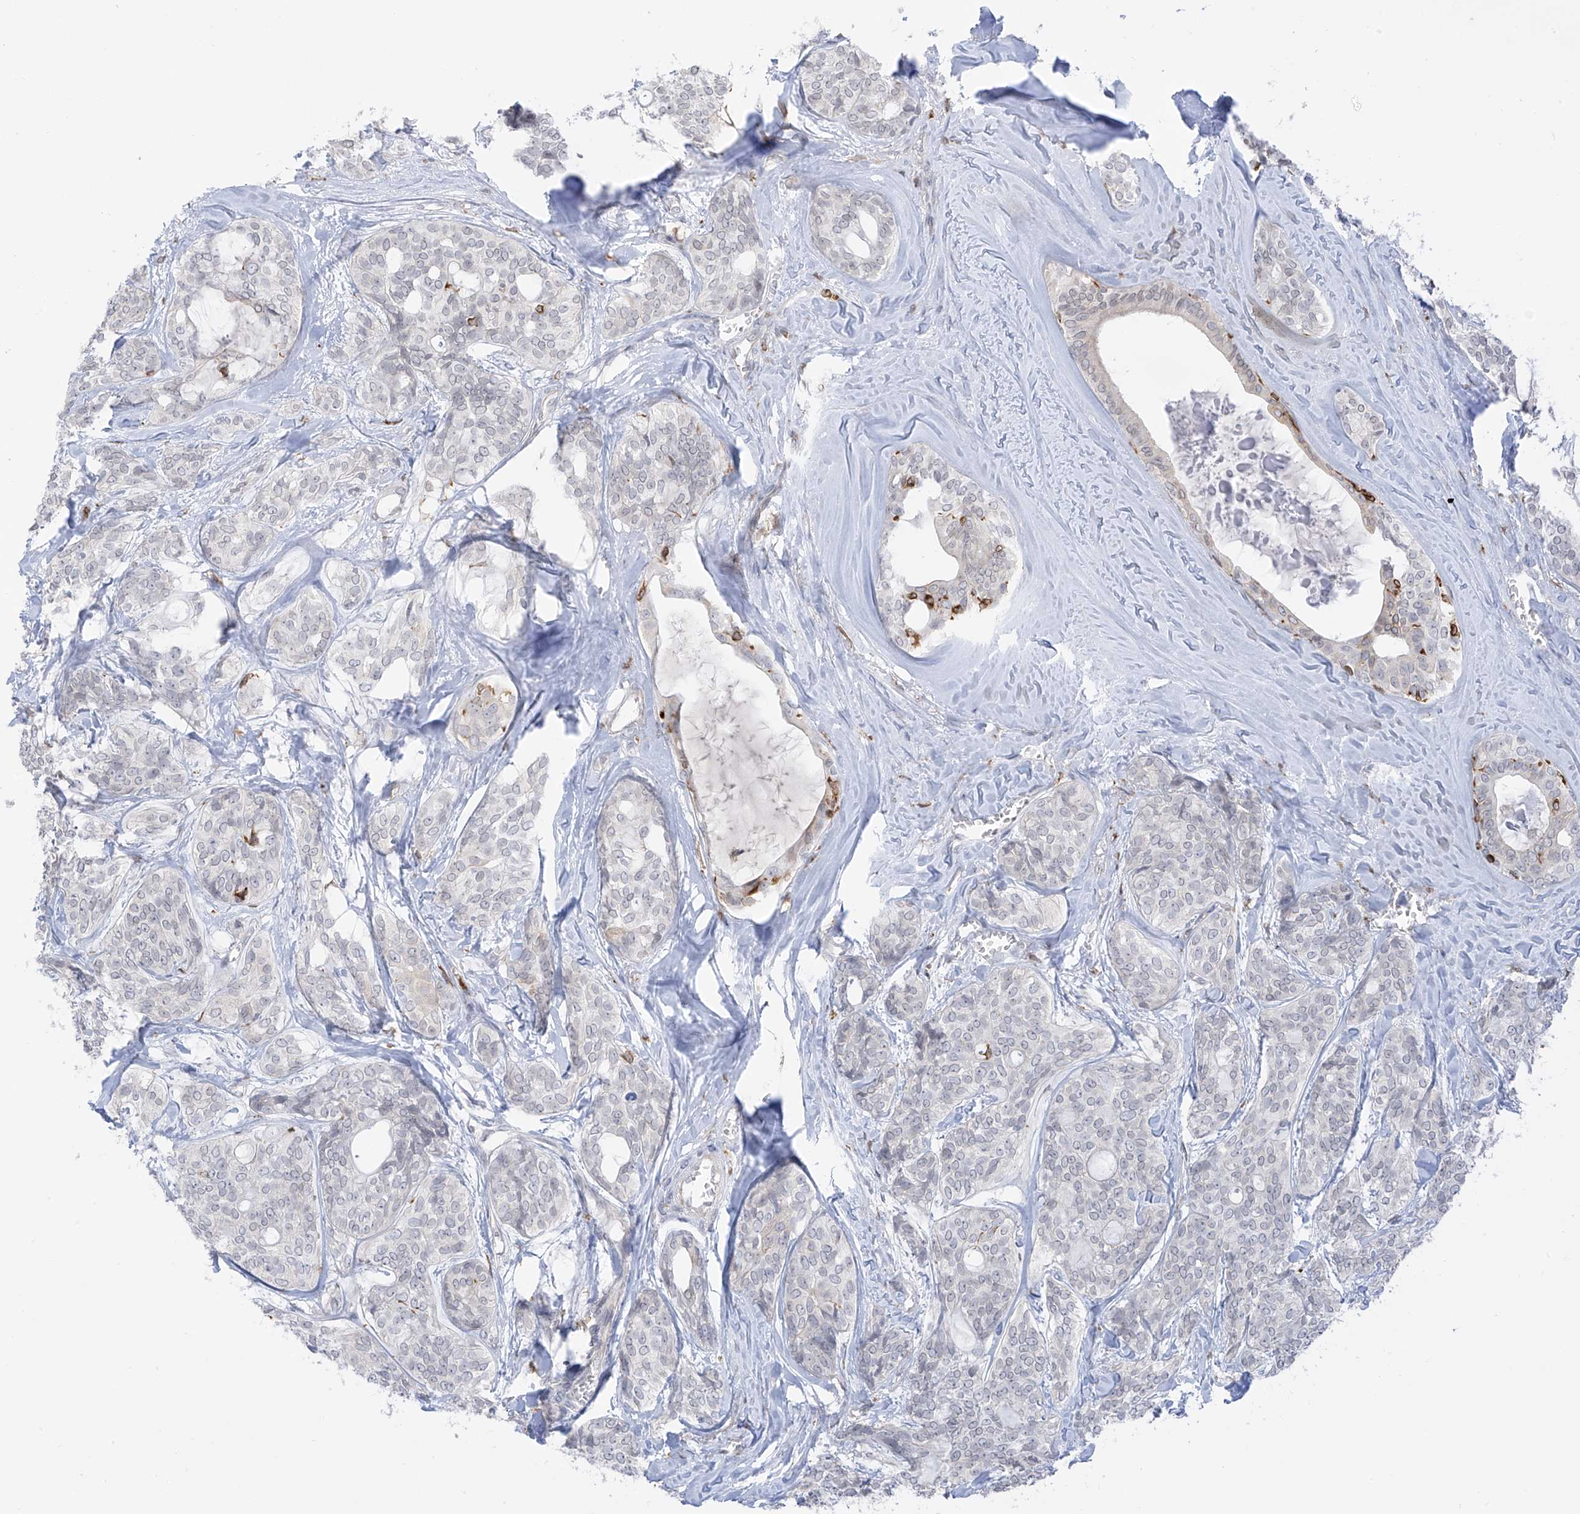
{"staining": {"intensity": "negative", "quantity": "none", "location": "none"}, "tissue": "head and neck cancer", "cell_type": "Tumor cells", "image_type": "cancer", "snomed": [{"axis": "morphology", "description": "Adenocarcinoma, NOS"}, {"axis": "topography", "description": "Head-Neck"}], "caption": "This is an immunohistochemistry (IHC) image of adenocarcinoma (head and neck). There is no expression in tumor cells.", "gene": "TBXAS1", "patient": {"sex": "male", "age": 66}}